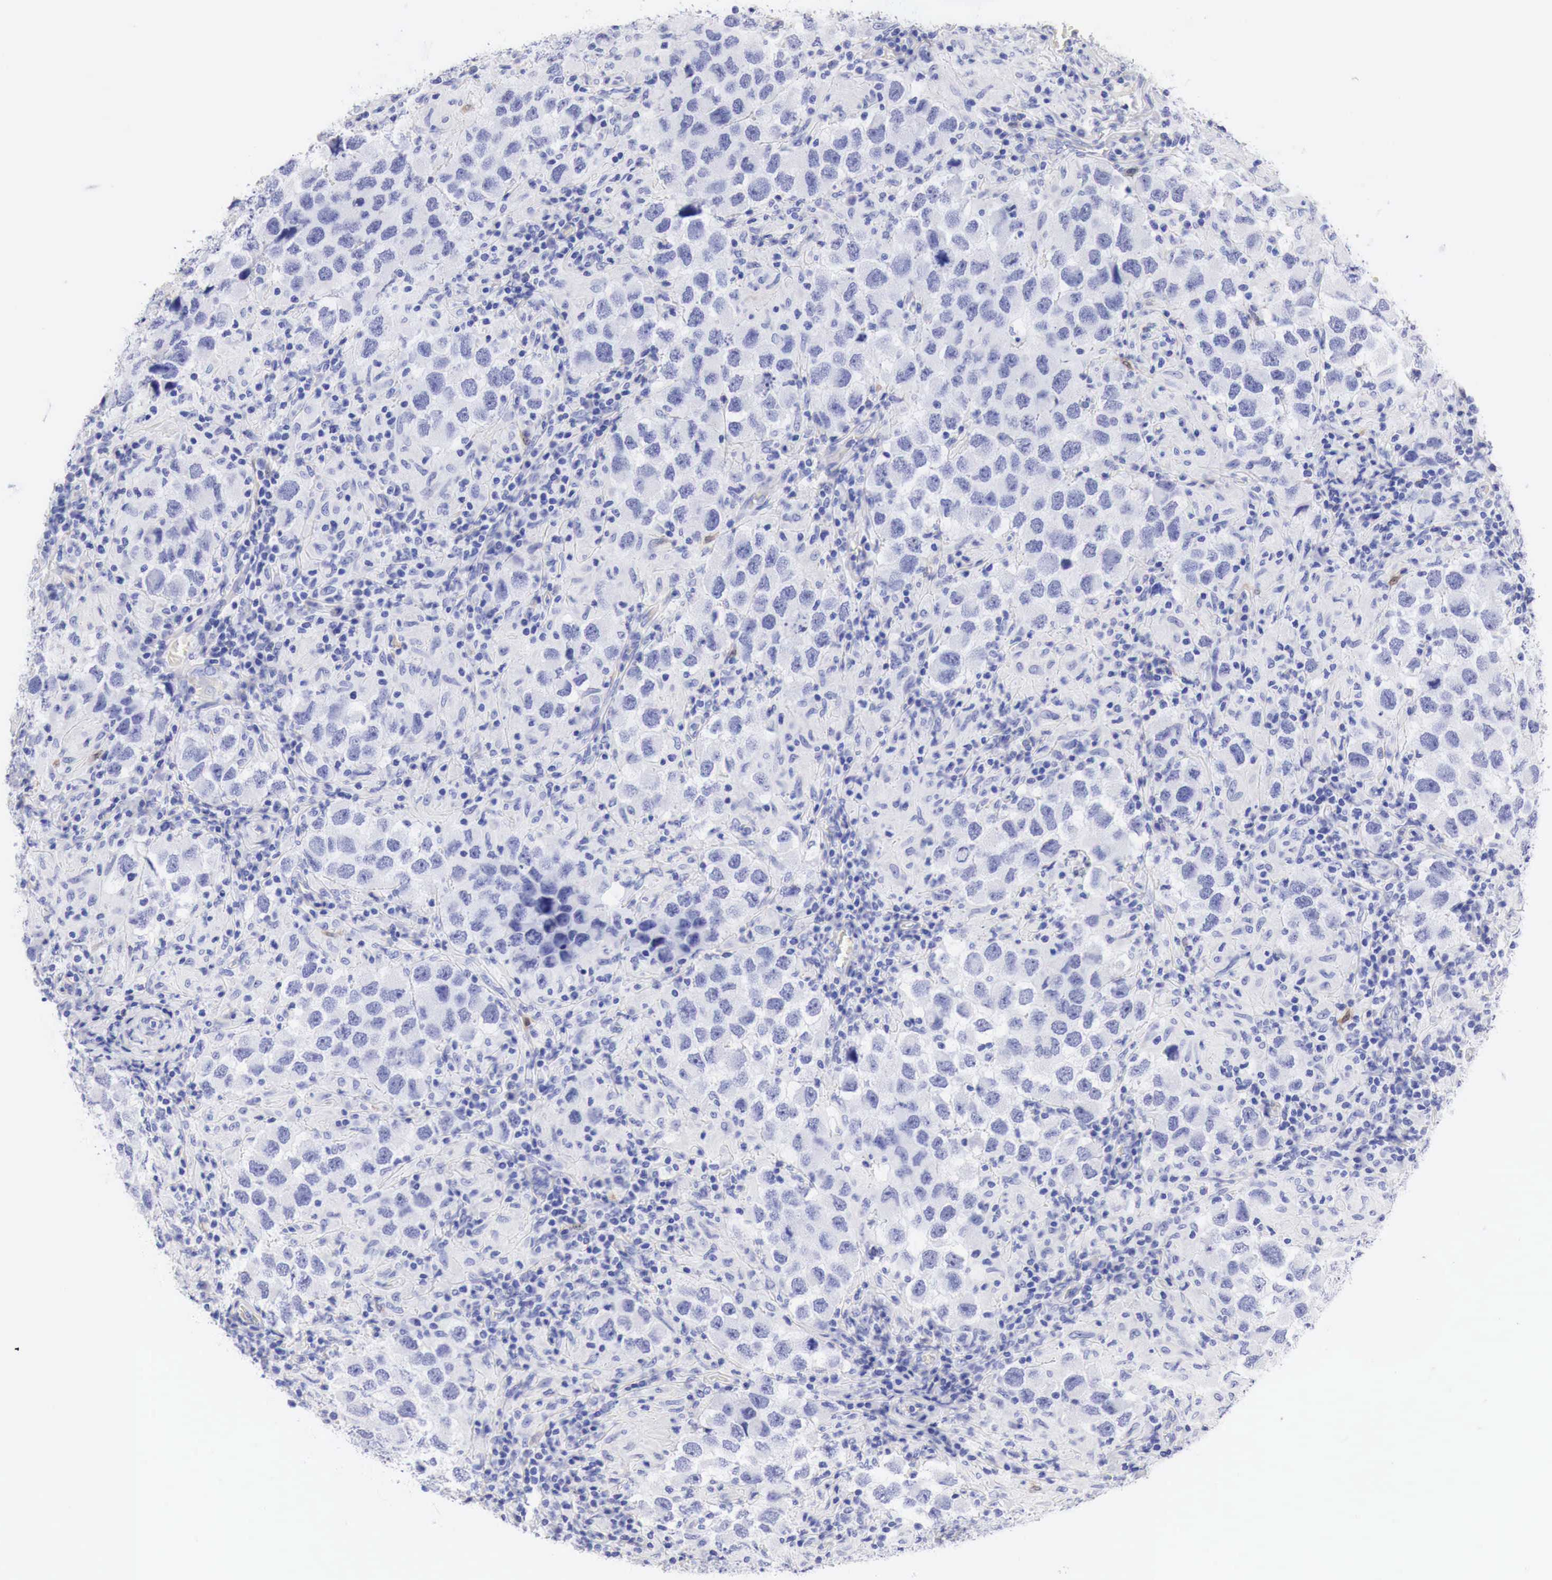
{"staining": {"intensity": "negative", "quantity": "none", "location": "none"}, "tissue": "testis cancer", "cell_type": "Tumor cells", "image_type": "cancer", "snomed": [{"axis": "morphology", "description": "Carcinoma, Embryonal, NOS"}, {"axis": "topography", "description": "Testis"}], "caption": "This image is of embryonal carcinoma (testis) stained with IHC to label a protein in brown with the nuclei are counter-stained blue. There is no positivity in tumor cells.", "gene": "CDKN2A", "patient": {"sex": "male", "age": 21}}